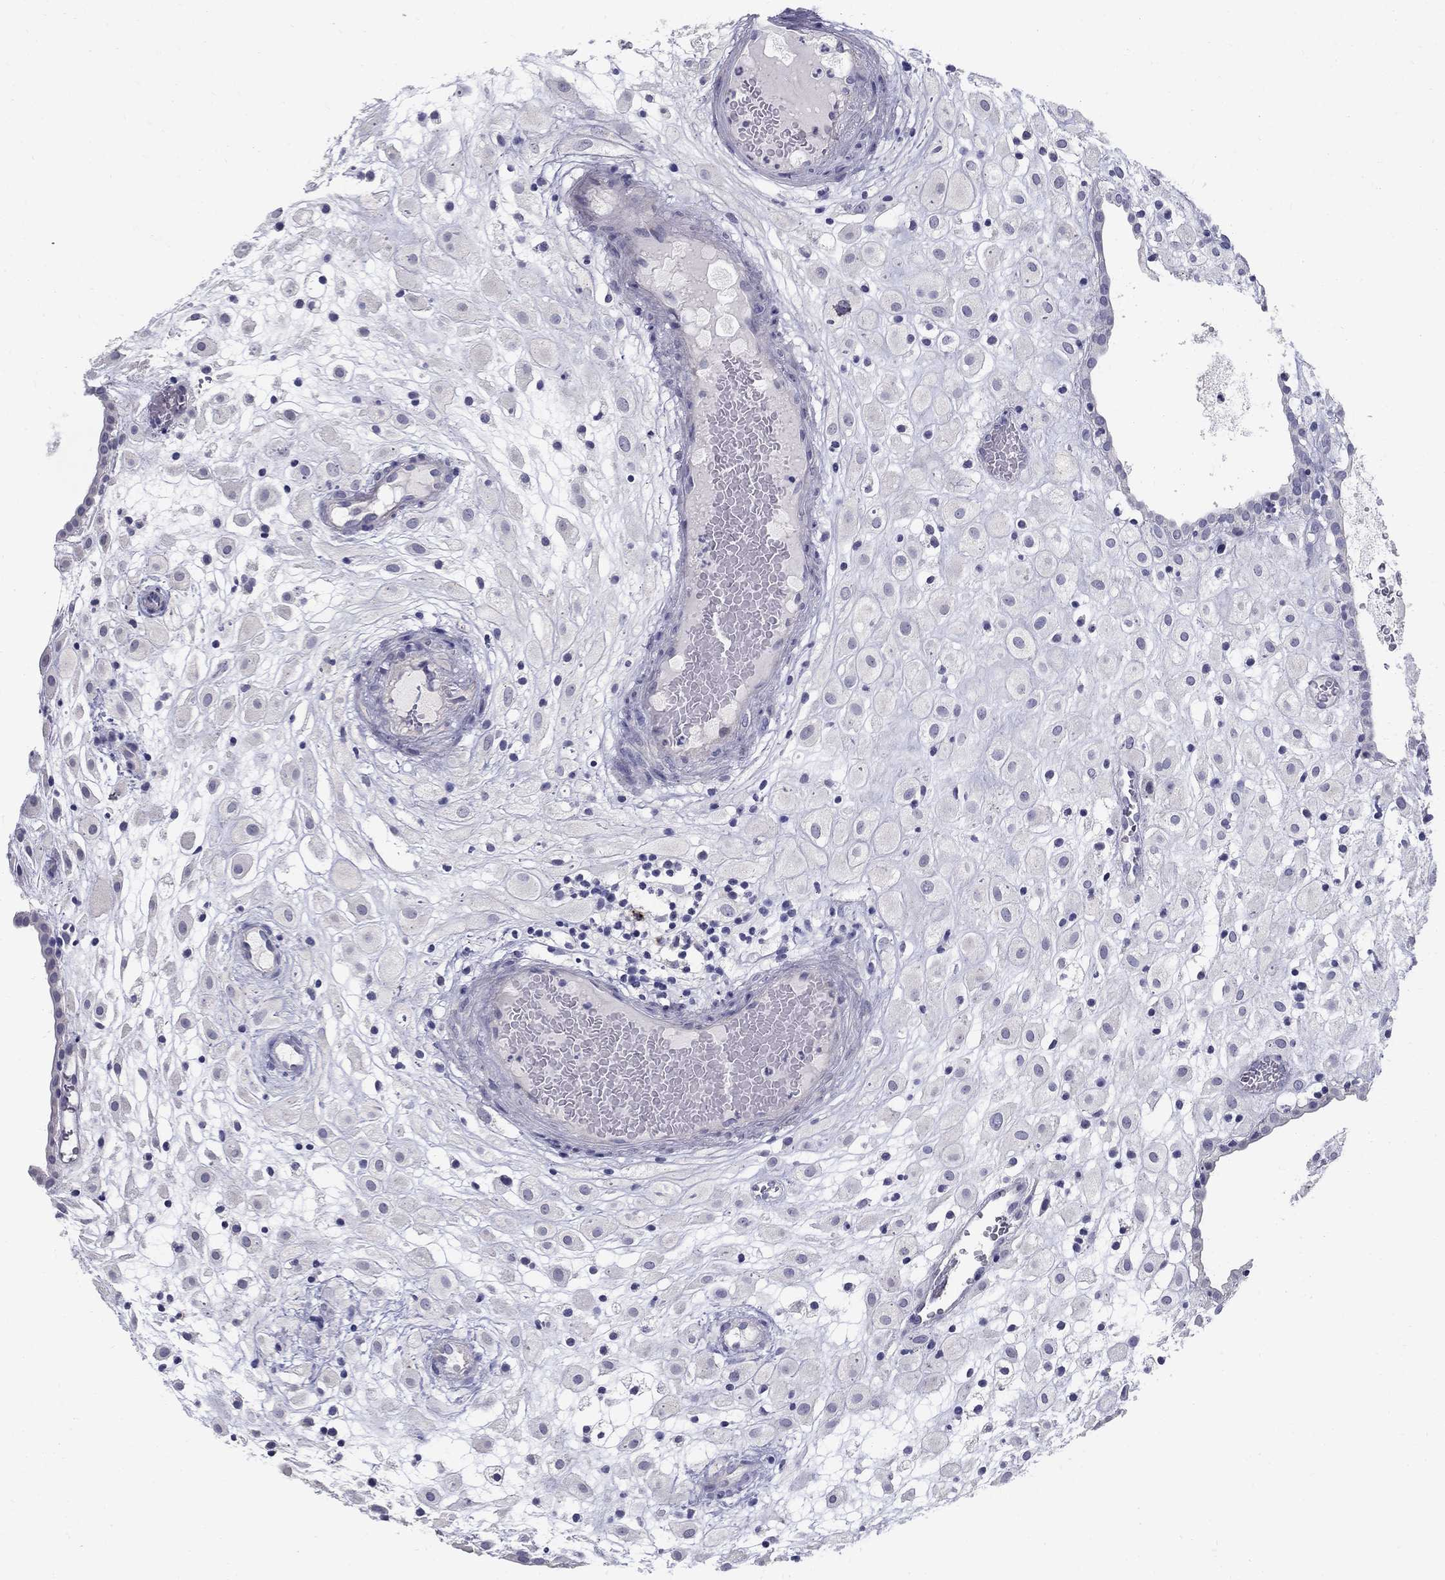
{"staining": {"intensity": "negative", "quantity": "none", "location": "none"}, "tissue": "placenta", "cell_type": "Decidual cells", "image_type": "normal", "snomed": [{"axis": "morphology", "description": "Normal tissue, NOS"}, {"axis": "topography", "description": "Placenta"}], "caption": "Immunohistochemistry photomicrograph of normal placenta stained for a protein (brown), which shows no staining in decidual cells. (Stains: DAB (3,3'-diaminobenzidine) IHC with hematoxylin counter stain, Microscopy: brightfield microscopy at high magnification).", "gene": "TP53TG5", "patient": {"sex": "female", "age": 24}}